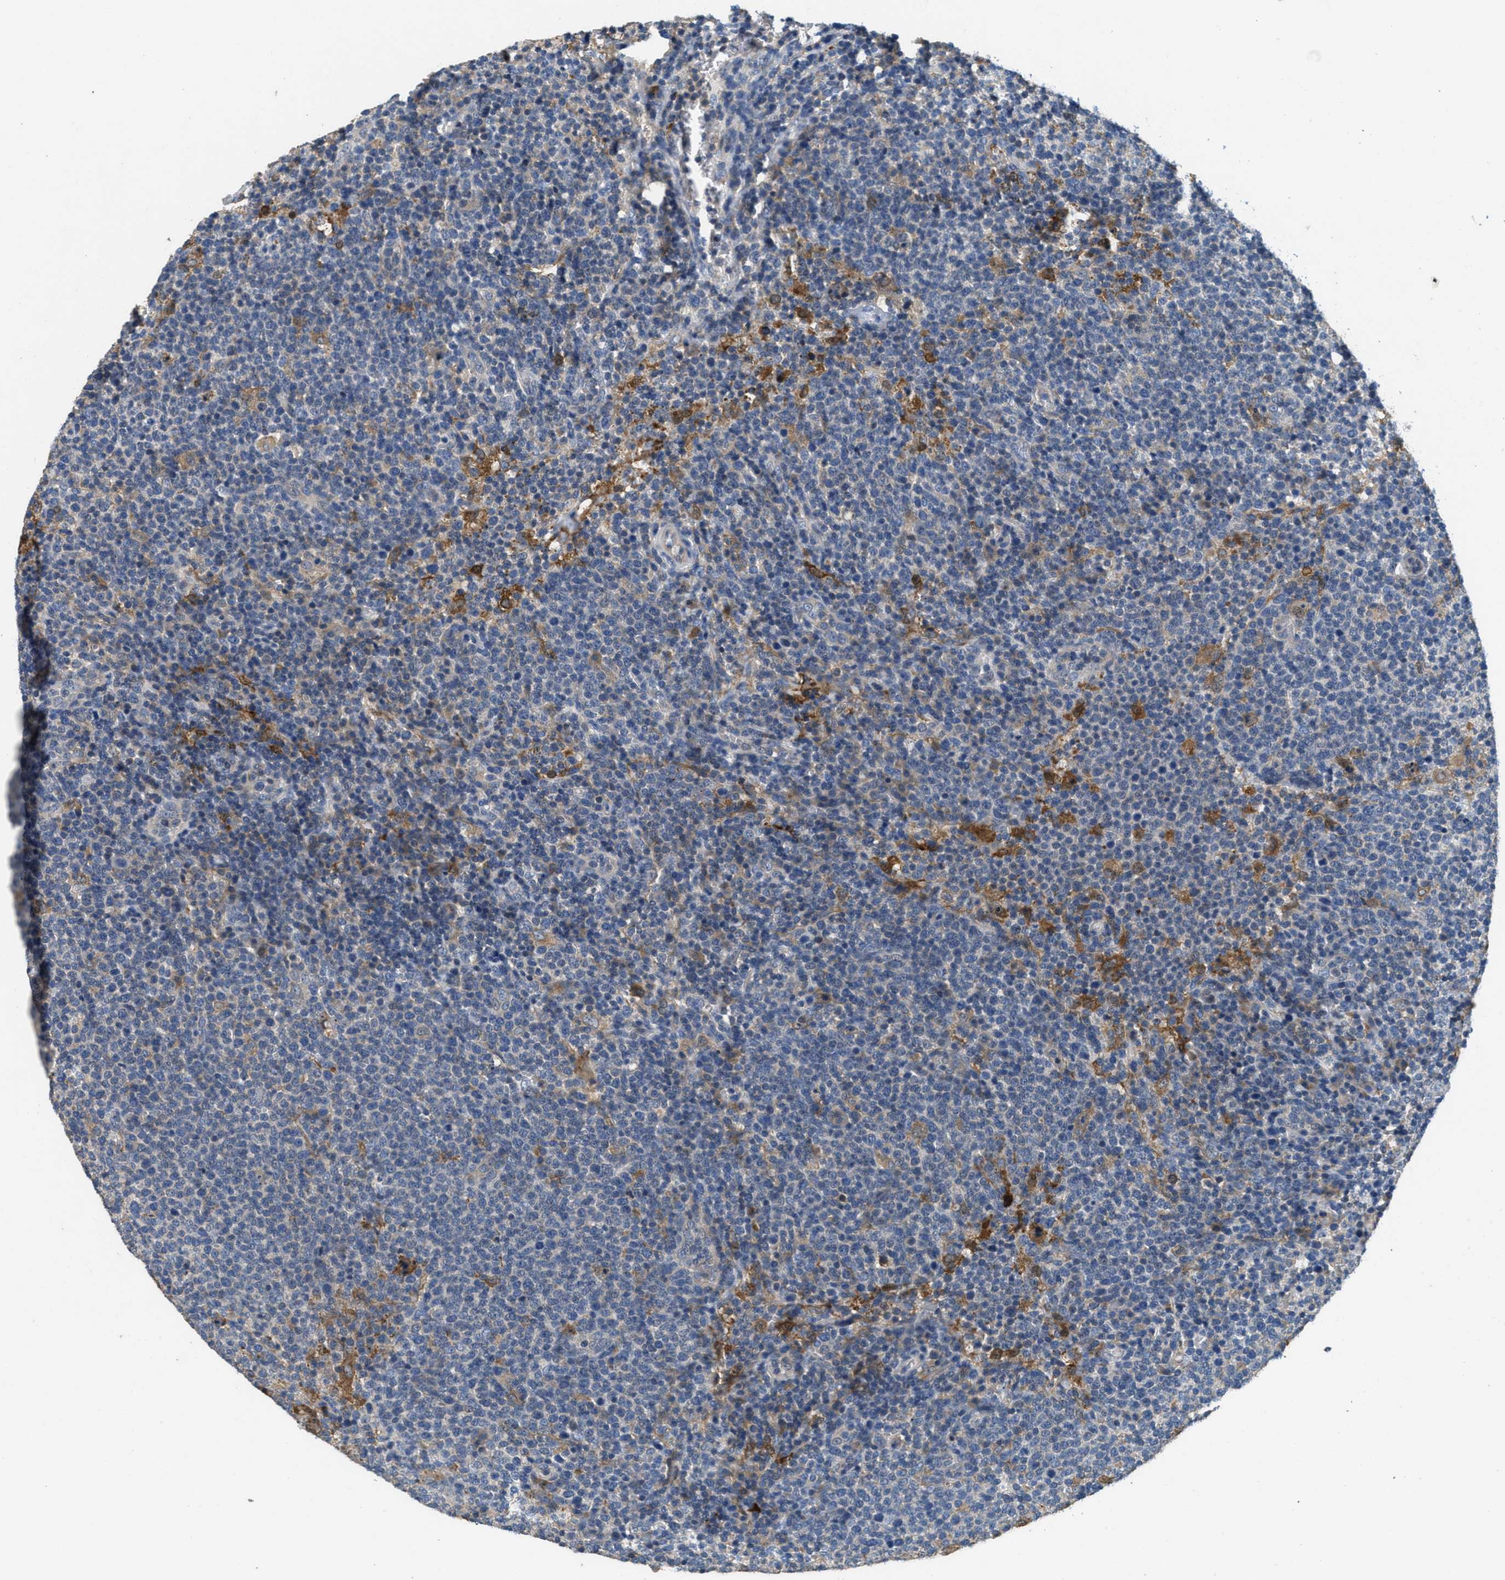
{"staining": {"intensity": "weak", "quantity": "<25%", "location": "cytoplasmic/membranous"}, "tissue": "lymphoma", "cell_type": "Tumor cells", "image_type": "cancer", "snomed": [{"axis": "morphology", "description": "Malignant lymphoma, non-Hodgkin's type, High grade"}, {"axis": "topography", "description": "Lymph node"}], "caption": "This image is of lymphoma stained with immunohistochemistry (IHC) to label a protein in brown with the nuclei are counter-stained blue. There is no staining in tumor cells.", "gene": "DGKE", "patient": {"sex": "male", "age": 61}}